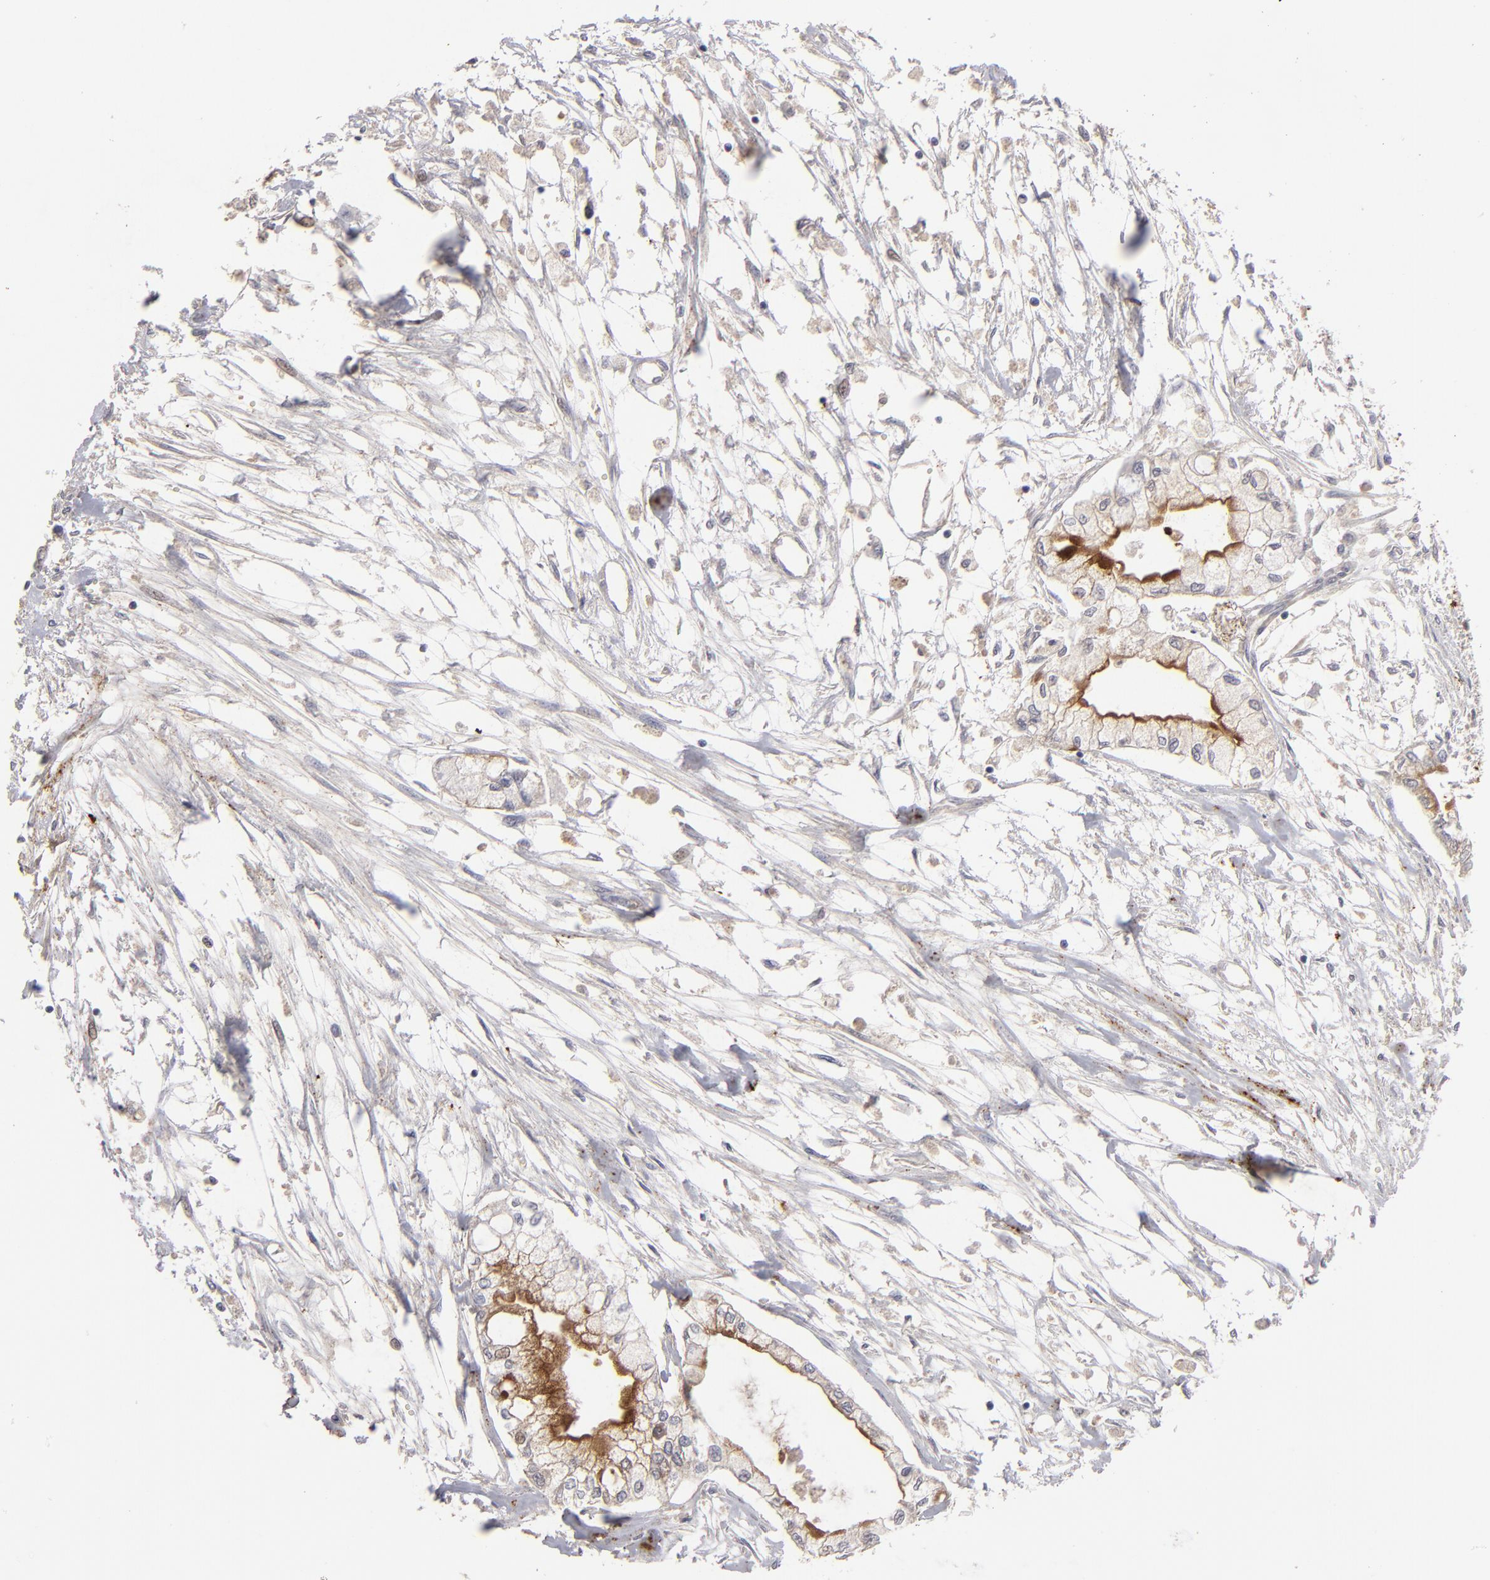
{"staining": {"intensity": "strong", "quantity": "25%-75%", "location": "cytoplasmic/membranous"}, "tissue": "pancreatic cancer", "cell_type": "Tumor cells", "image_type": "cancer", "snomed": [{"axis": "morphology", "description": "Adenocarcinoma, NOS"}, {"axis": "topography", "description": "Pancreas"}], "caption": "Strong cytoplasmic/membranous staining for a protein is seen in about 25%-75% of tumor cells of pancreatic cancer (adenocarcinoma) using immunohistochemistry (IHC).", "gene": "GPM6B", "patient": {"sex": "male", "age": 79}}